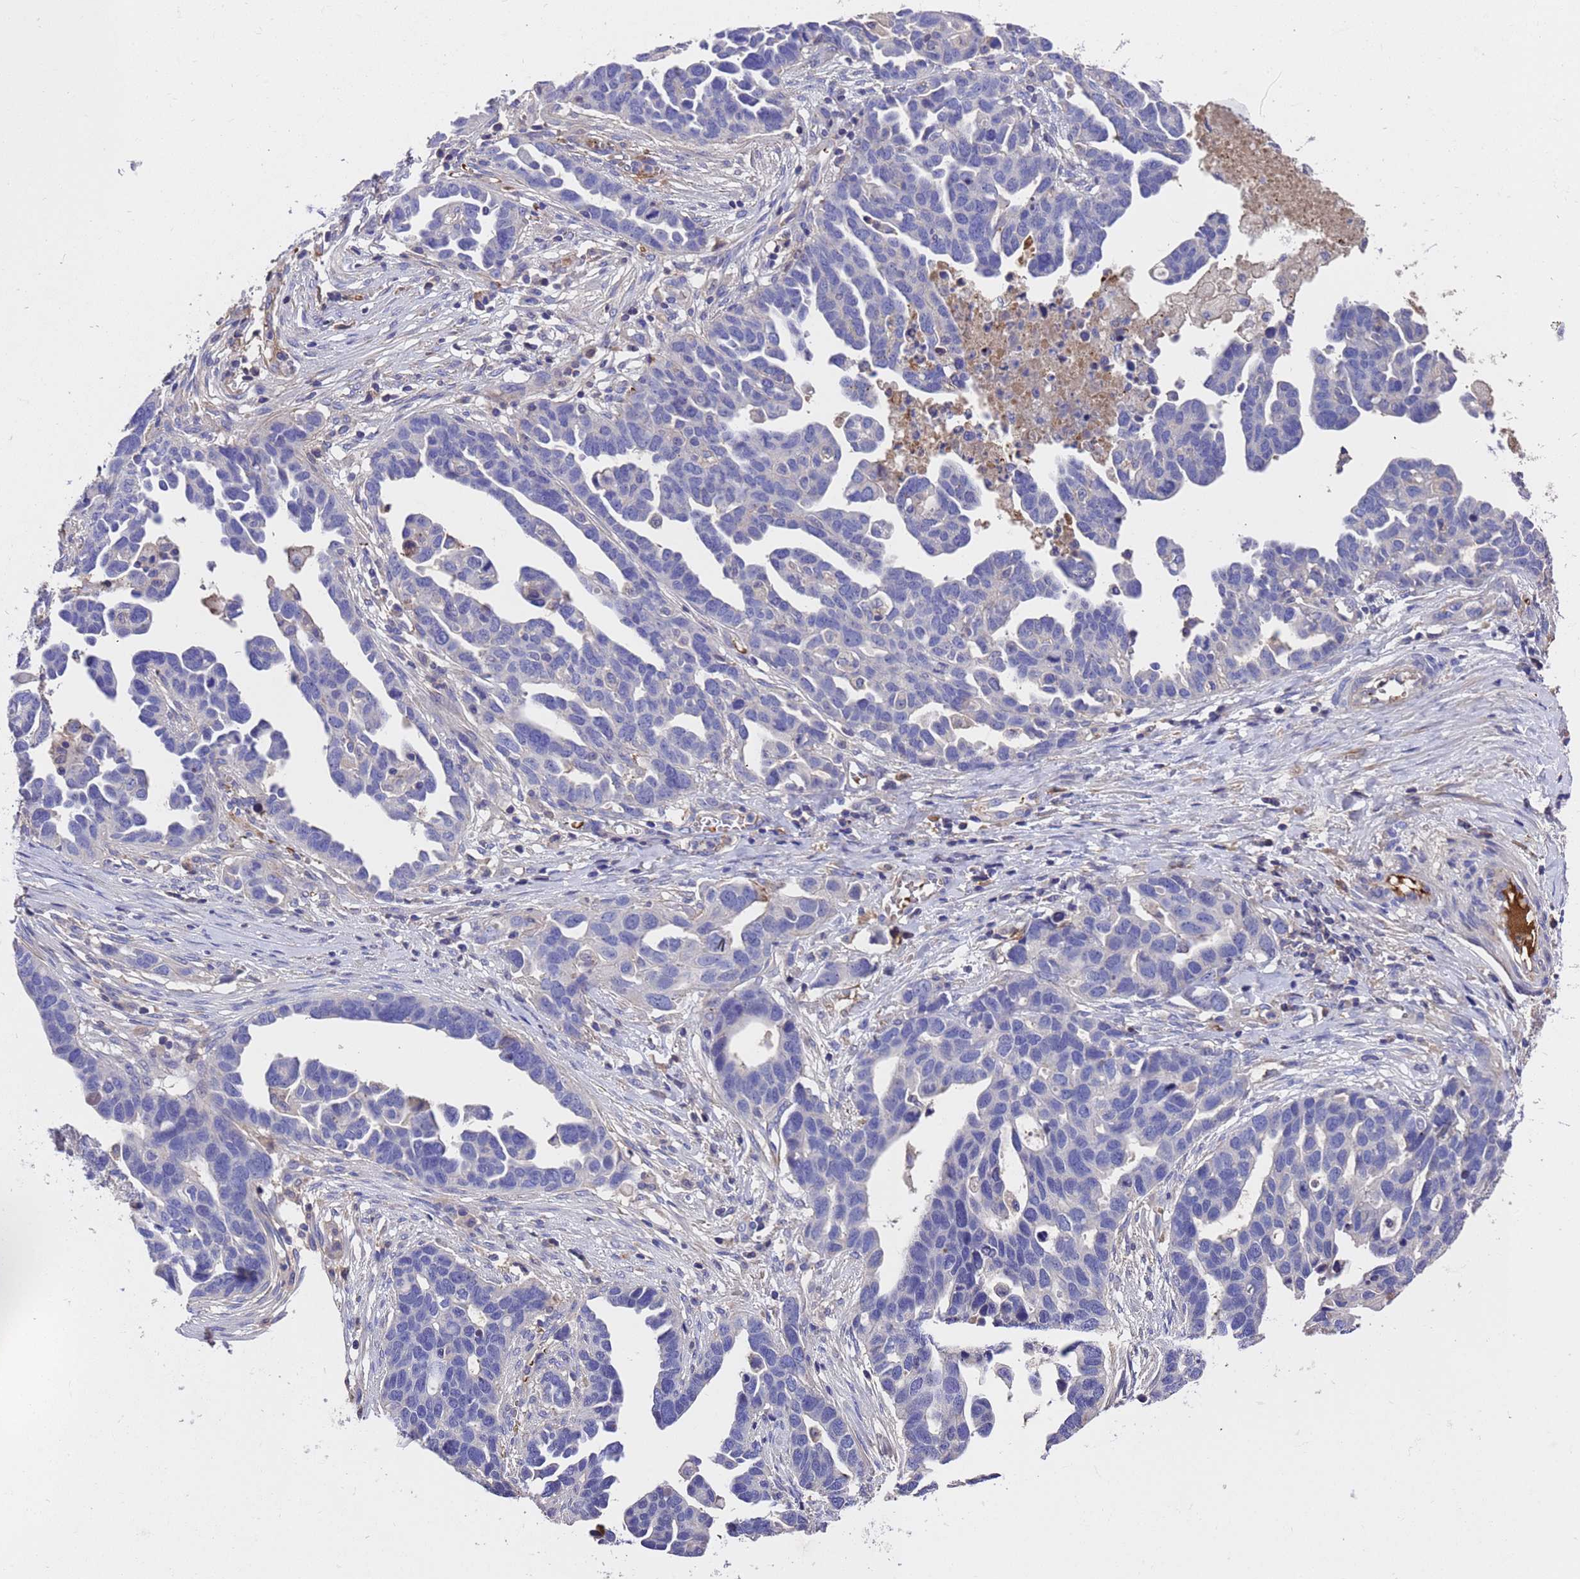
{"staining": {"intensity": "negative", "quantity": "none", "location": "none"}, "tissue": "ovarian cancer", "cell_type": "Tumor cells", "image_type": "cancer", "snomed": [{"axis": "morphology", "description": "Cystadenocarcinoma, serous, NOS"}, {"axis": "topography", "description": "Ovary"}], "caption": "Tumor cells show no significant protein positivity in ovarian cancer (serous cystadenocarcinoma).", "gene": "ELP6", "patient": {"sex": "female", "age": 54}}